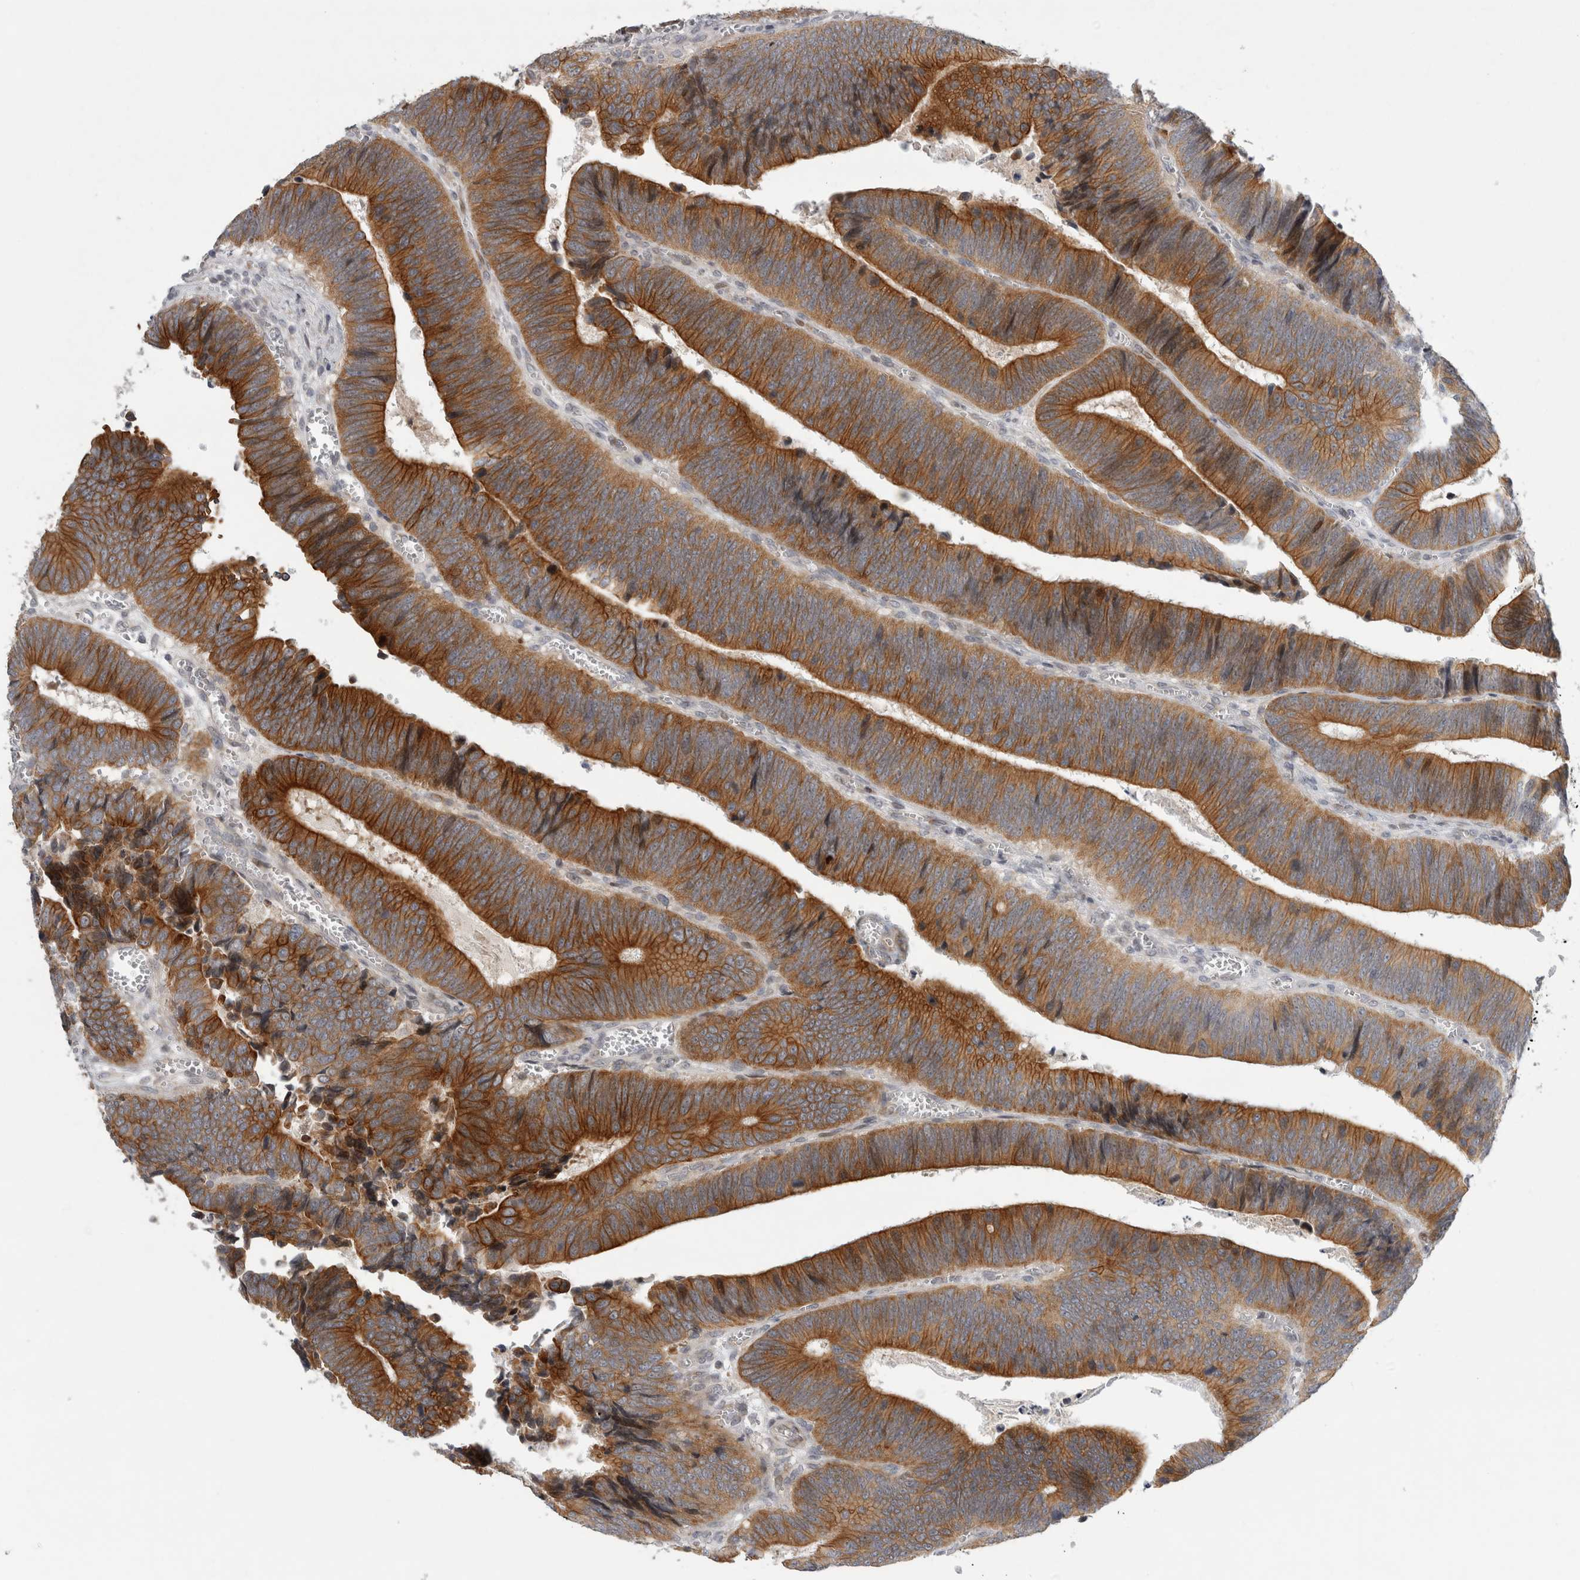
{"staining": {"intensity": "strong", "quantity": ">75%", "location": "cytoplasmic/membranous"}, "tissue": "colorectal cancer", "cell_type": "Tumor cells", "image_type": "cancer", "snomed": [{"axis": "morphology", "description": "Inflammation, NOS"}, {"axis": "morphology", "description": "Adenocarcinoma, NOS"}, {"axis": "topography", "description": "Colon"}], "caption": "Protein staining by IHC demonstrates strong cytoplasmic/membranous staining in approximately >75% of tumor cells in colorectal cancer.", "gene": "UTP25", "patient": {"sex": "male", "age": 72}}